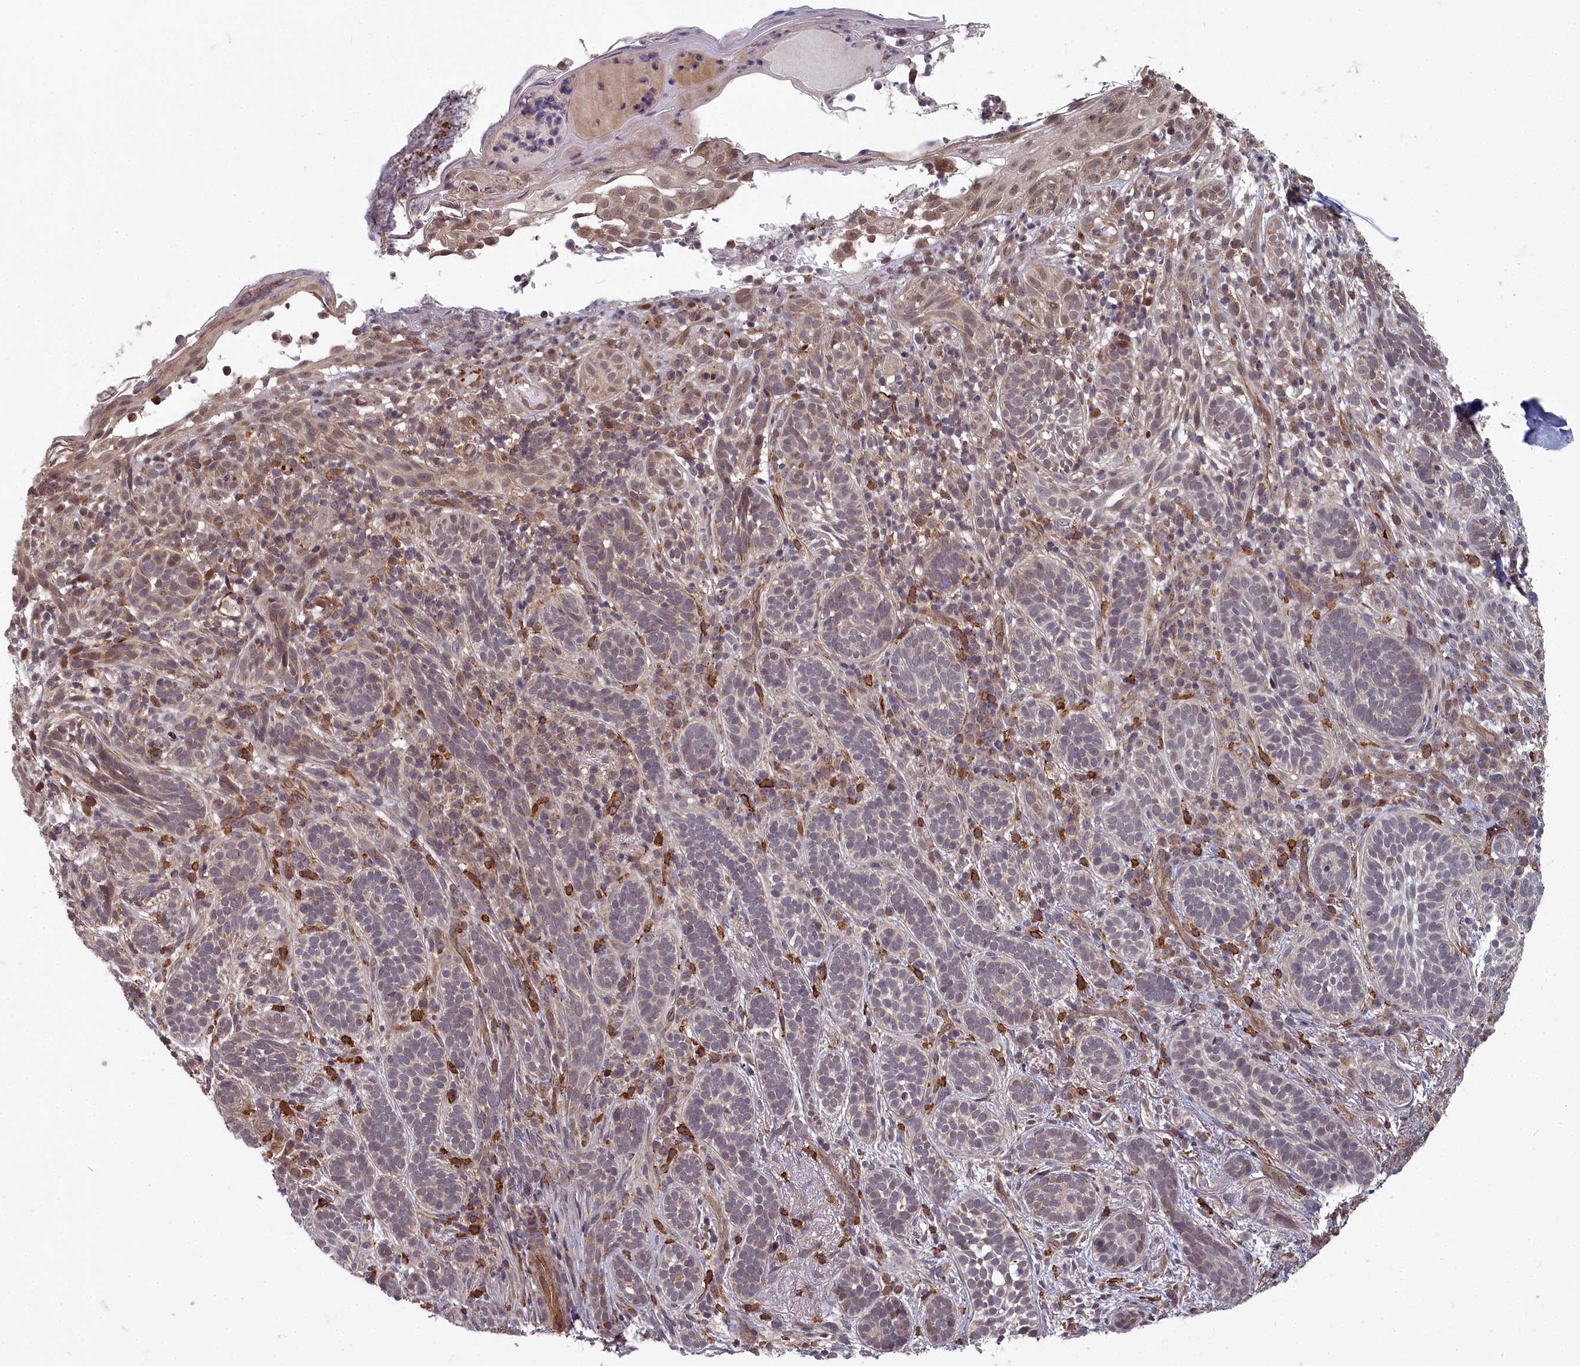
{"staining": {"intensity": "moderate", "quantity": "<25%", "location": "cytoplasmic/membranous,nuclear"}, "tissue": "skin cancer", "cell_type": "Tumor cells", "image_type": "cancer", "snomed": [{"axis": "morphology", "description": "Basal cell carcinoma"}, {"axis": "topography", "description": "Skin"}], "caption": "Protein expression analysis of human basal cell carcinoma (skin) reveals moderate cytoplasmic/membranous and nuclear staining in about <25% of tumor cells.", "gene": "TSPYL4", "patient": {"sex": "male", "age": 71}}